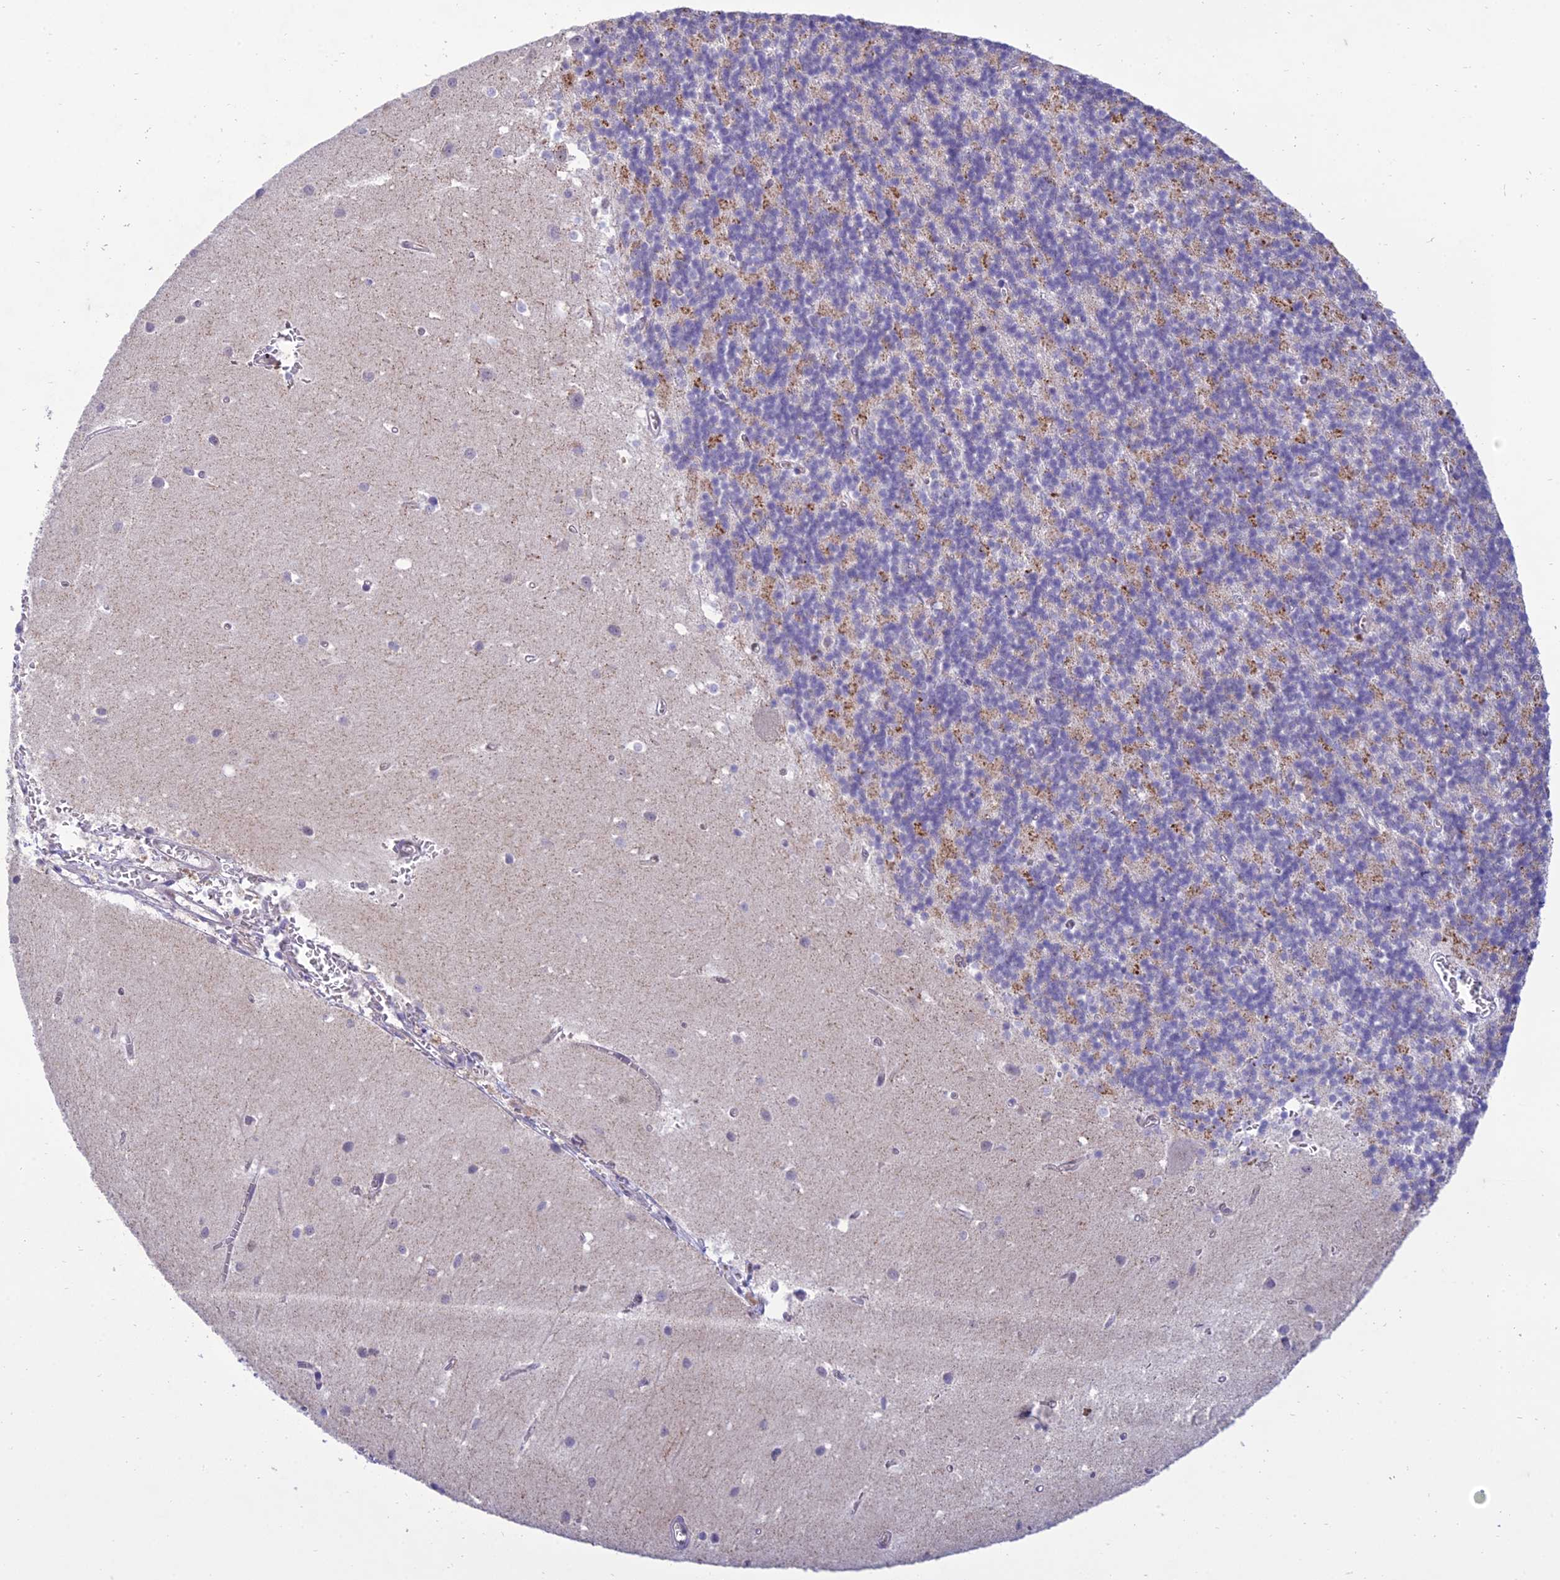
{"staining": {"intensity": "moderate", "quantity": "25%-75%", "location": "cytoplasmic/membranous"}, "tissue": "cerebellum", "cell_type": "Cells in granular layer", "image_type": "normal", "snomed": [{"axis": "morphology", "description": "Normal tissue, NOS"}, {"axis": "topography", "description": "Cerebellum"}], "caption": "An immunohistochemistry photomicrograph of benign tissue is shown. Protein staining in brown labels moderate cytoplasmic/membranous positivity in cerebellum within cells in granular layer.", "gene": "RANBP3", "patient": {"sex": "male", "age": 54}}